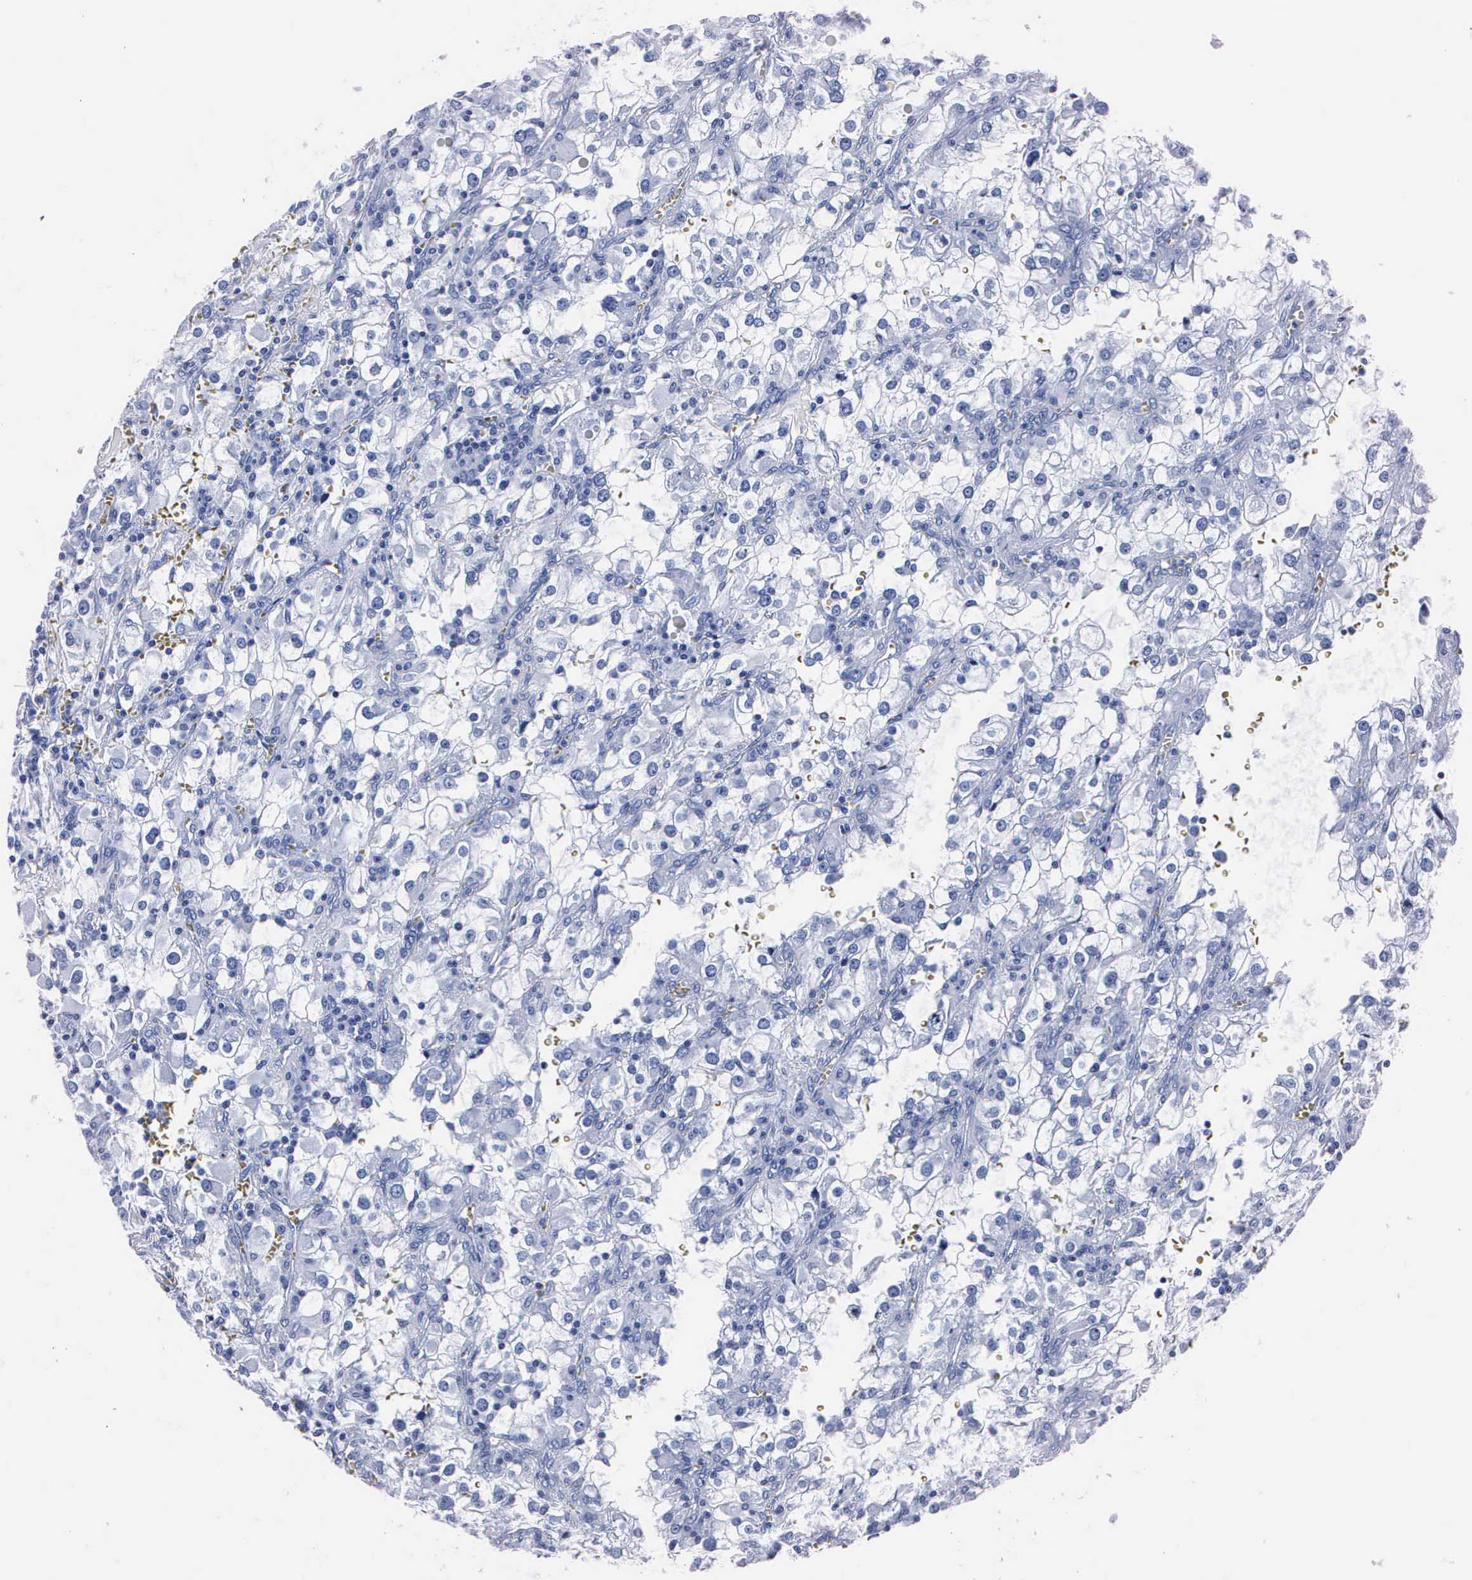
{"staining": {"intensity": "negative", "quantity": "none", "location": "none"}, "tissue": "renal cancer", "cell_type": "Tumor cells", "image_type": "cancer", "snomed": [{"axis": "morphology", "description": "Adenocarcinoma, NOS"}, {"axis": "topography", "description": "Kidney"}], "caption": "This is a photomicrograph of immunohistochemistry (IHC) staining of renal adenocarcinoma, which shows no positivity in tumor cells.", "gene": "MB", "patient": {"sex": "female", "age": 52}}